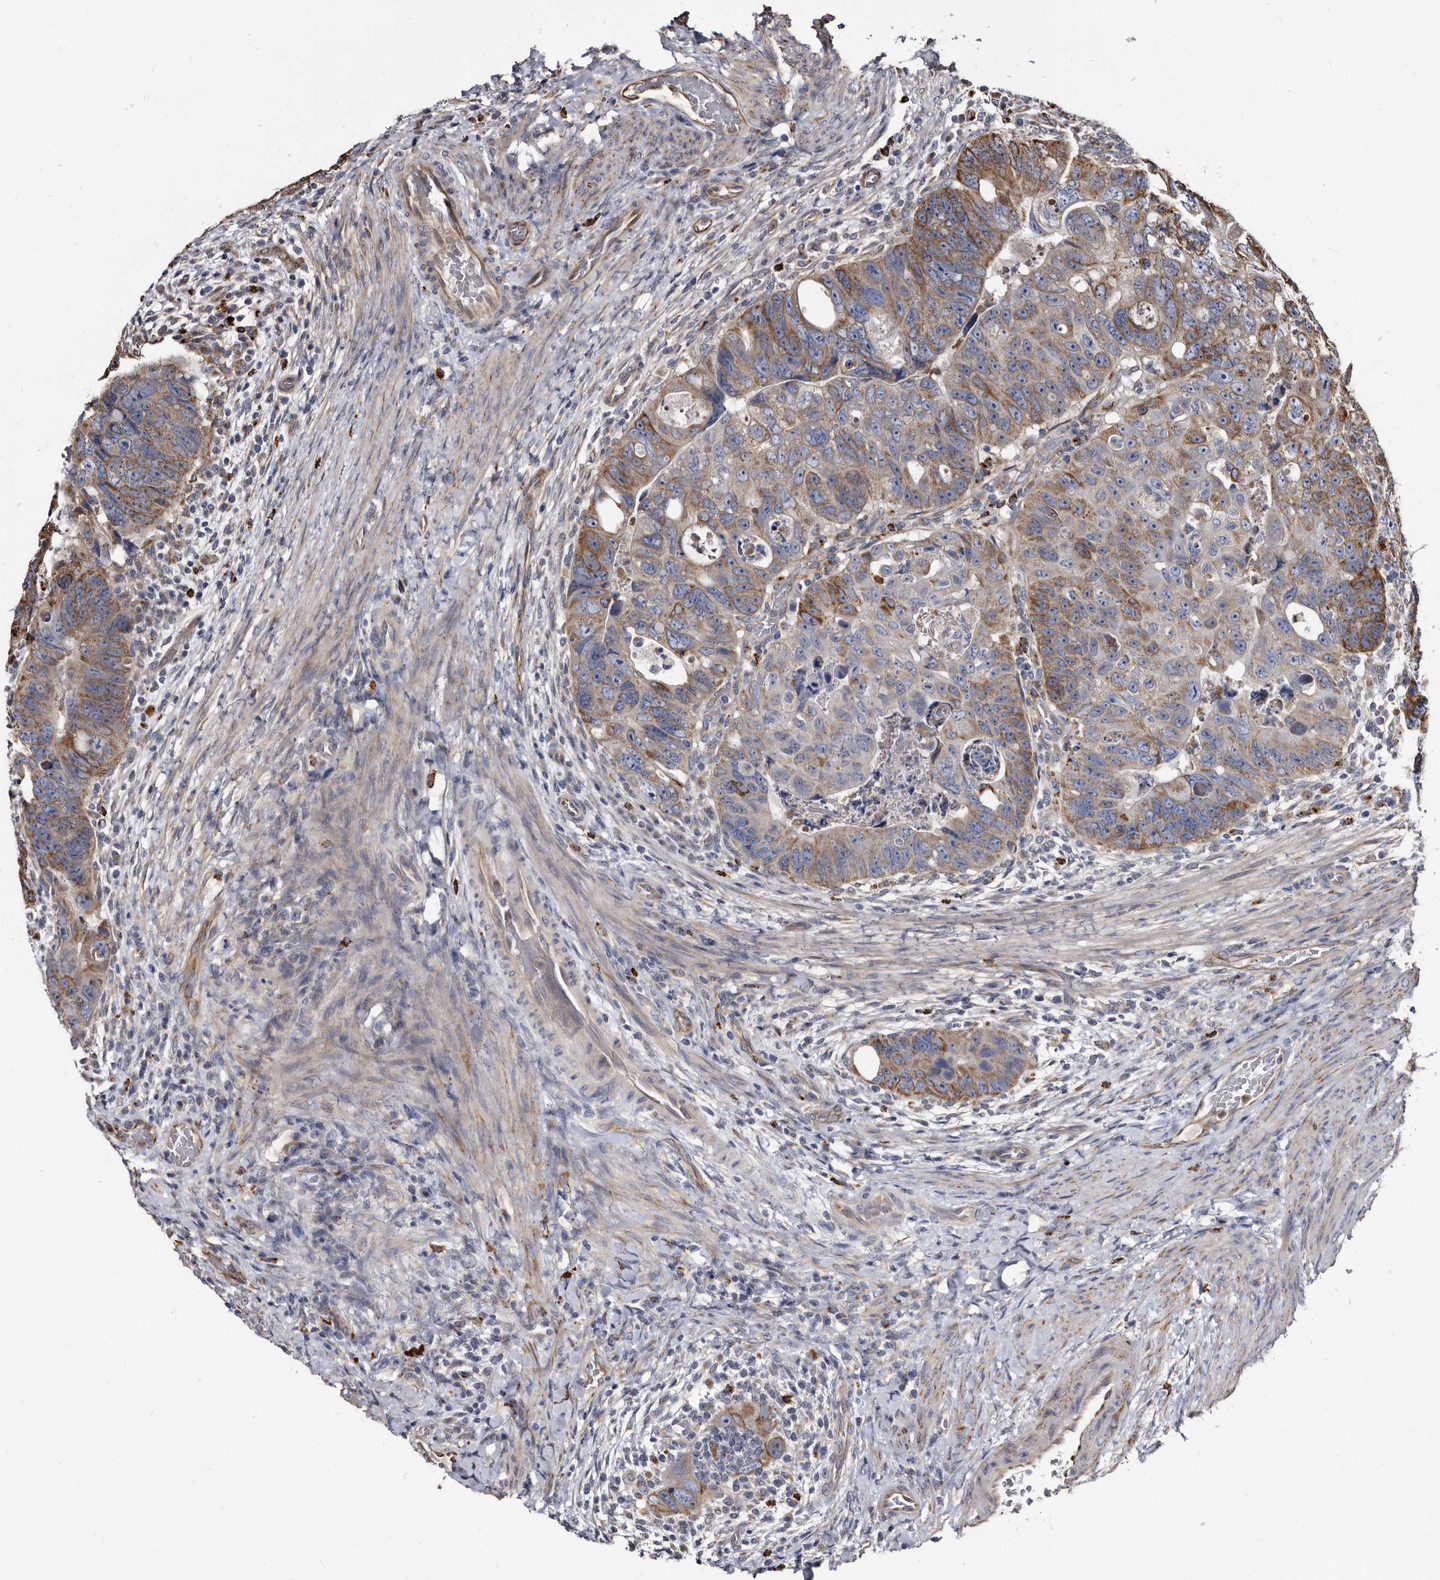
{"staining": {"intensity": "moderate", "quantity": ">75%", "location": "cytoplasmic/membranous"}, "tissue": "colorectal cancer", "cell_type": "Tumor cells", "image_type": "cancer", "snomed": [{"axis": "morphology", "description": "Adenocarcinoma, NOS"}, {"axis": "topography", "description": "Rectum"}], "caption": "Tumor cells display moderate cytoplasmic/membranous positivity in approximately >75% of cells in colorectal adenocarcinoma.", "gene": "CTSA", "patient": {"sex": "male", "age": 59}}